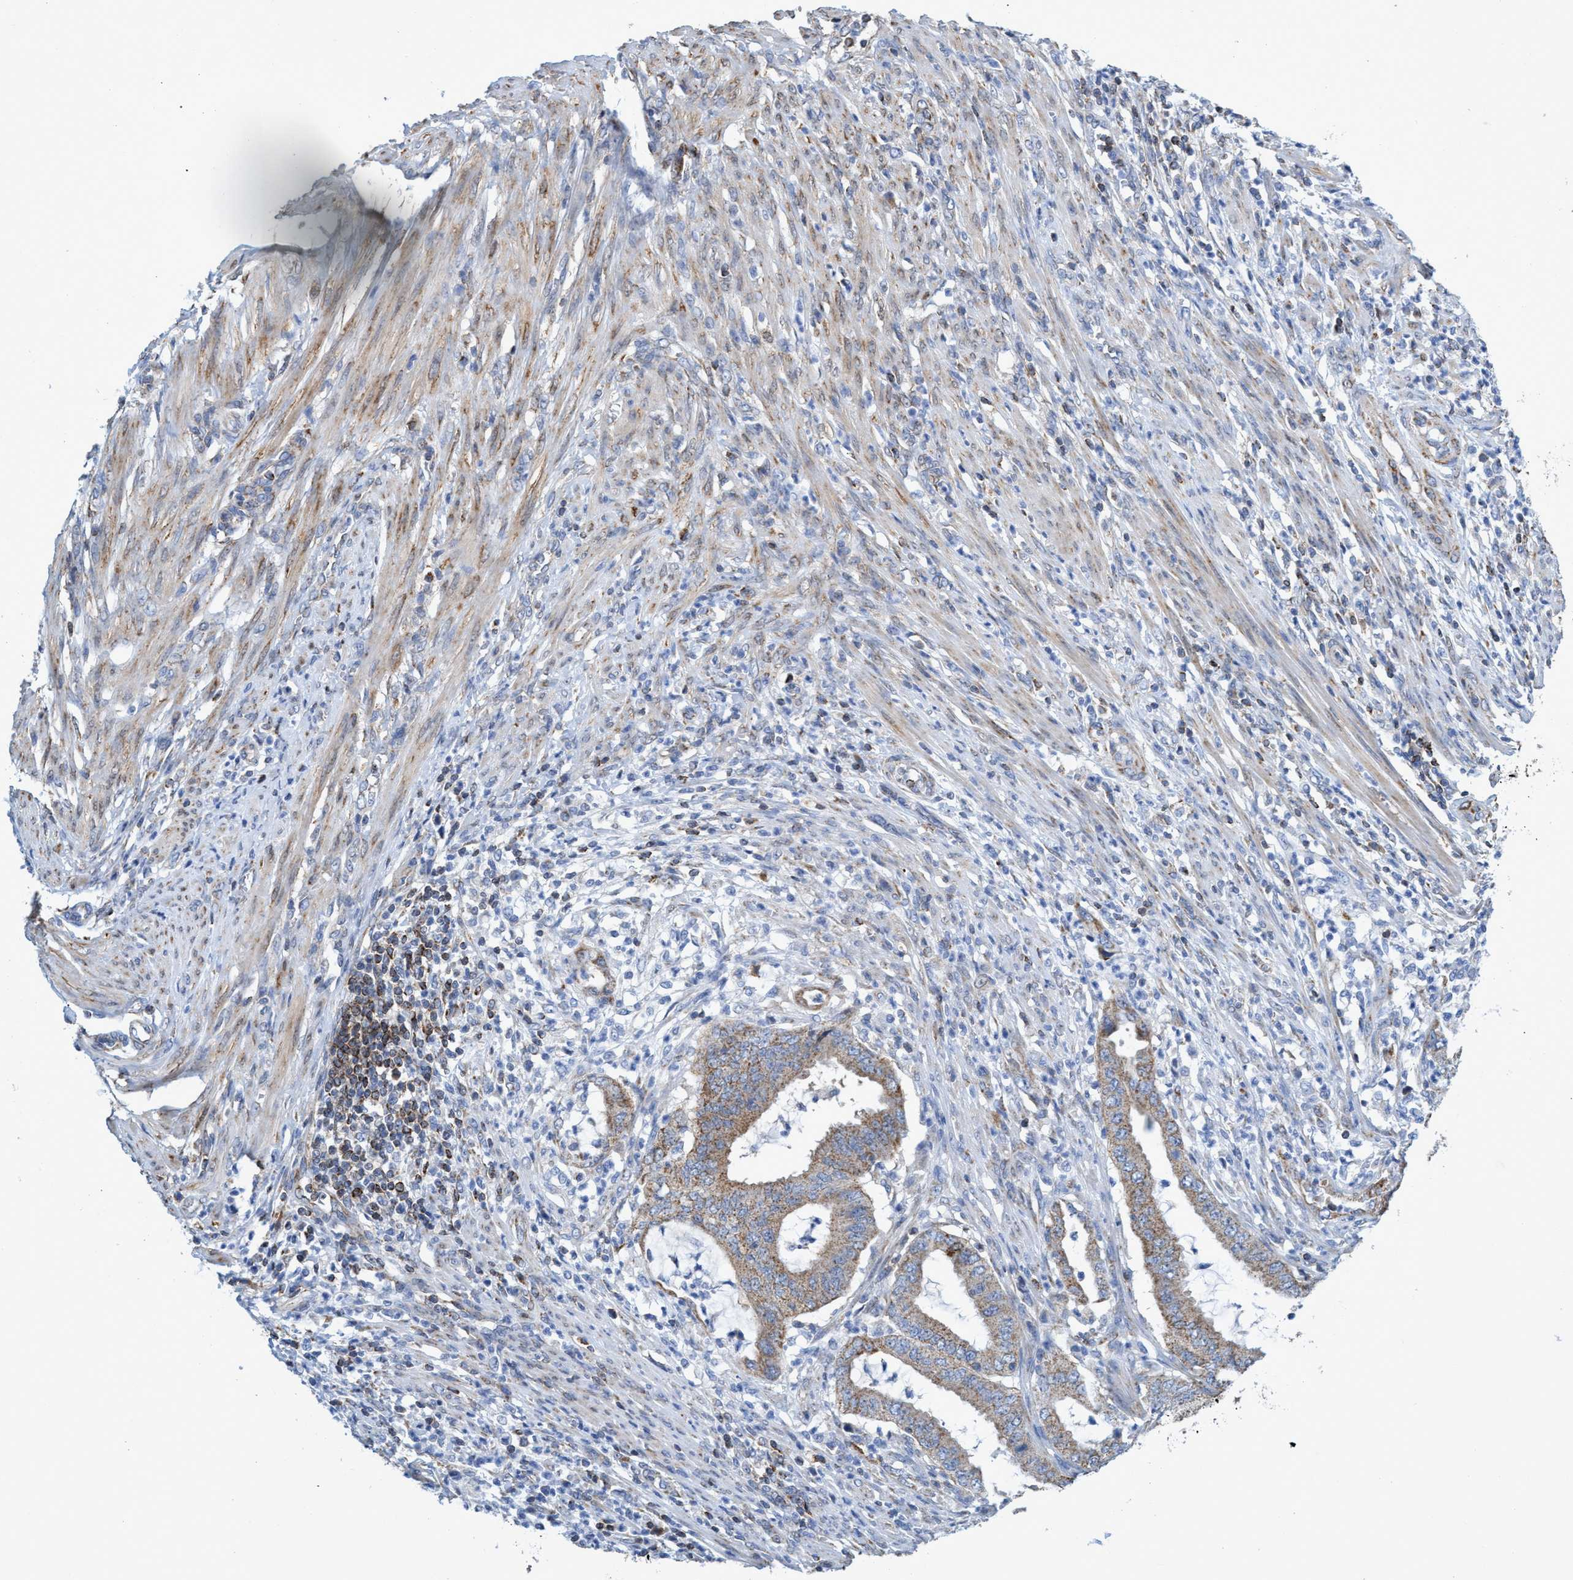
{"staining": {"intensity": "moderate", "quantity": ">75%", "location": "cytoplasmic/membranous"}, "tissue": "endometrial cancer", "cell_type": "Tumor cells", "image_type": "cancer", "snomed": [{"axis": "morphology", "description": "Adenocarcinoma, NOS"}, {"axis": "topography", "description": "Endometrium"}], "caption": "Moderate cytoplasmic/membranous staining is identified in about >75% of tumor cells in endometrial cancer (adenocarcinoma).", "gene": "CRYZ", "patient": {"sex": "female", "age": 51}}